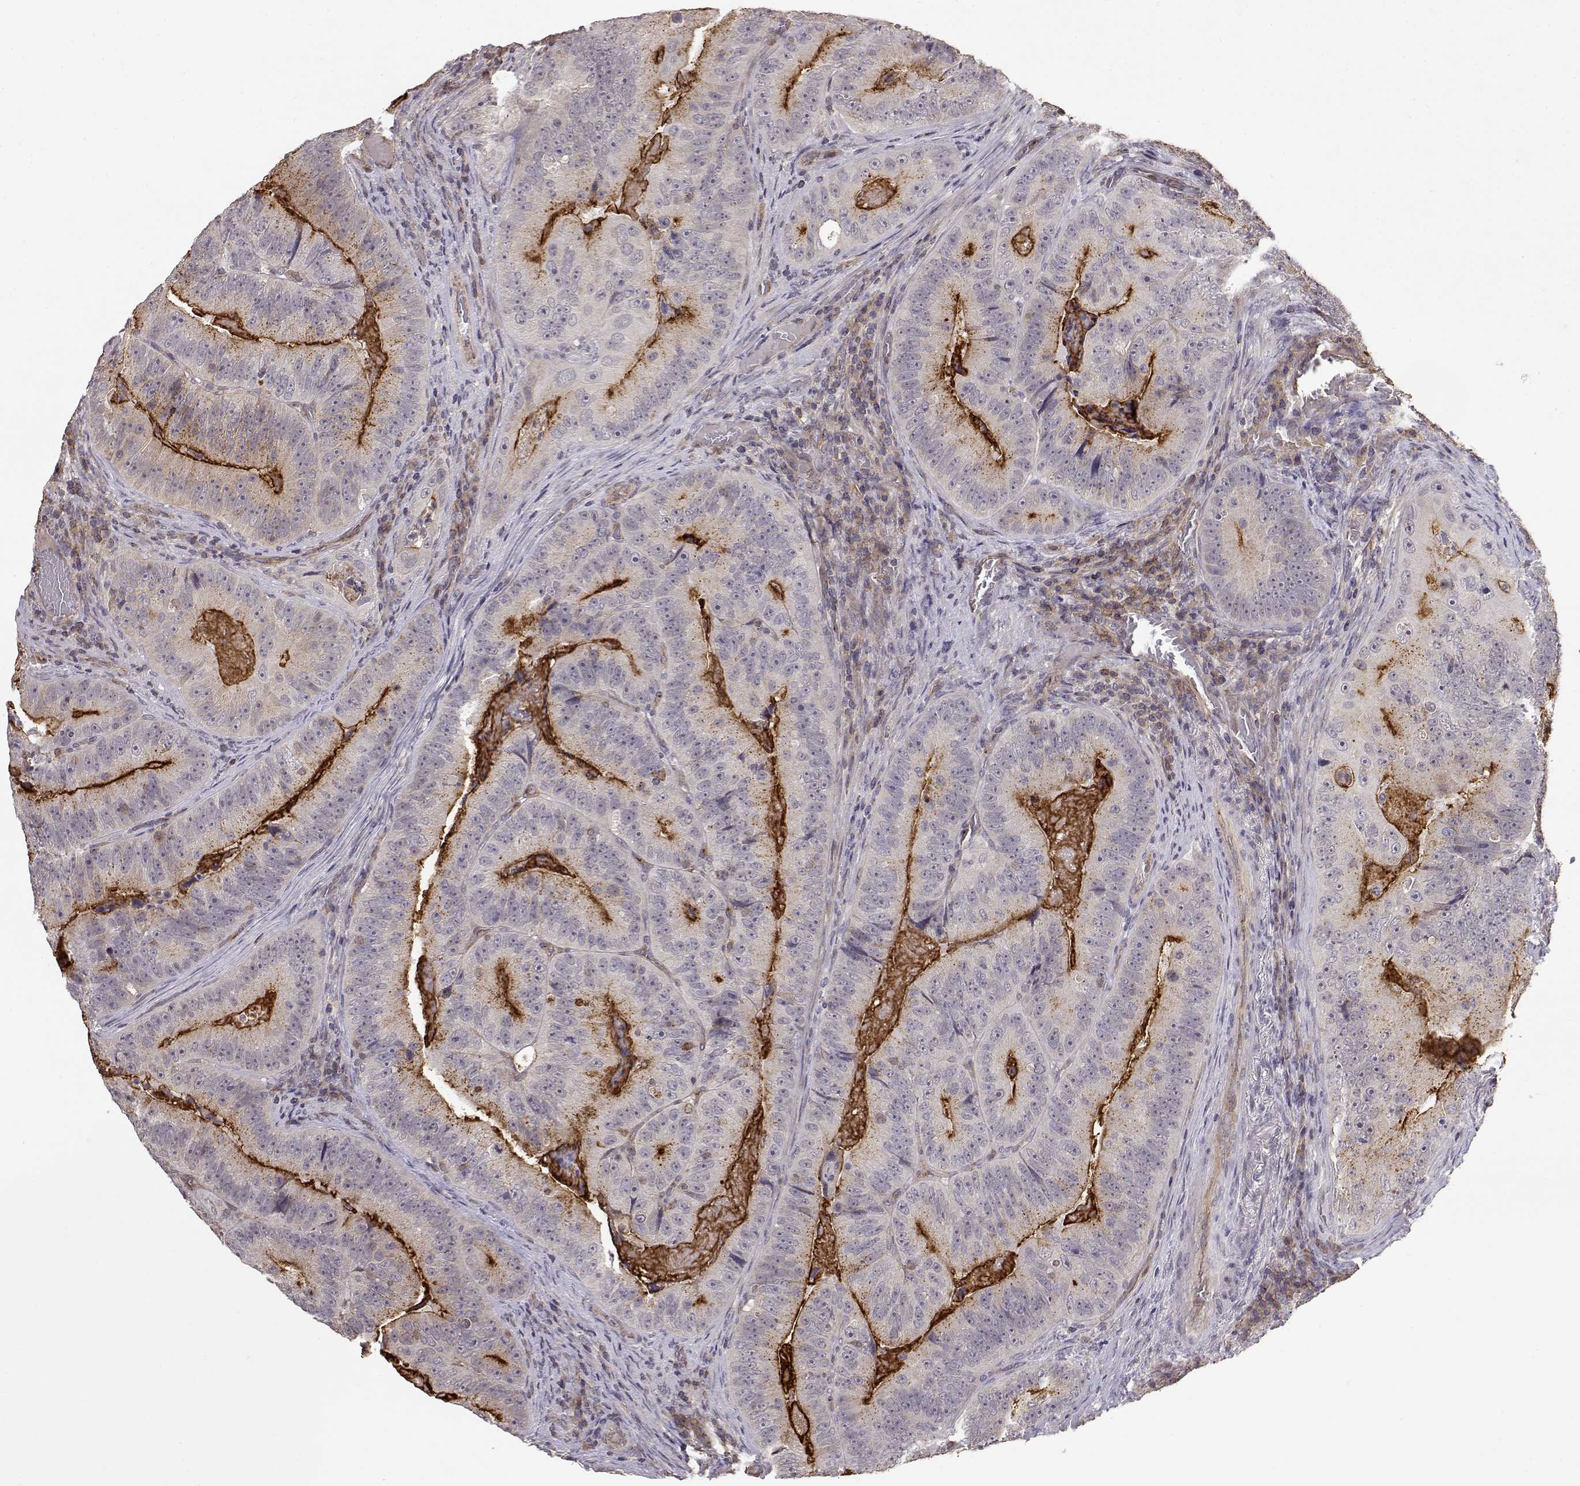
{"staining": {"intensity": "strong", "quantity": "<25%", "location": "cytoplasmic/membranous"}, "tissue": "colorectal cancer", "cell_type": "Tumor cells", "image_type": "cancer", "snomed": [{"axis": "morphology", "description": "Adenocarcinoma, NOS"}, {"axis": "topography", "description": "Colon"}], "caption": "High-magnification brightfield microscopy of colorectal adenocarcinoma stained with DAB (brown) and counterstained with hematoxylin (blue). tumor cells exhibit strong cytoplasmic/membranous expression is seen in about<25% of cells.", "gene": "IFITM1", "patient": {"sex": "female", "age": 86}}